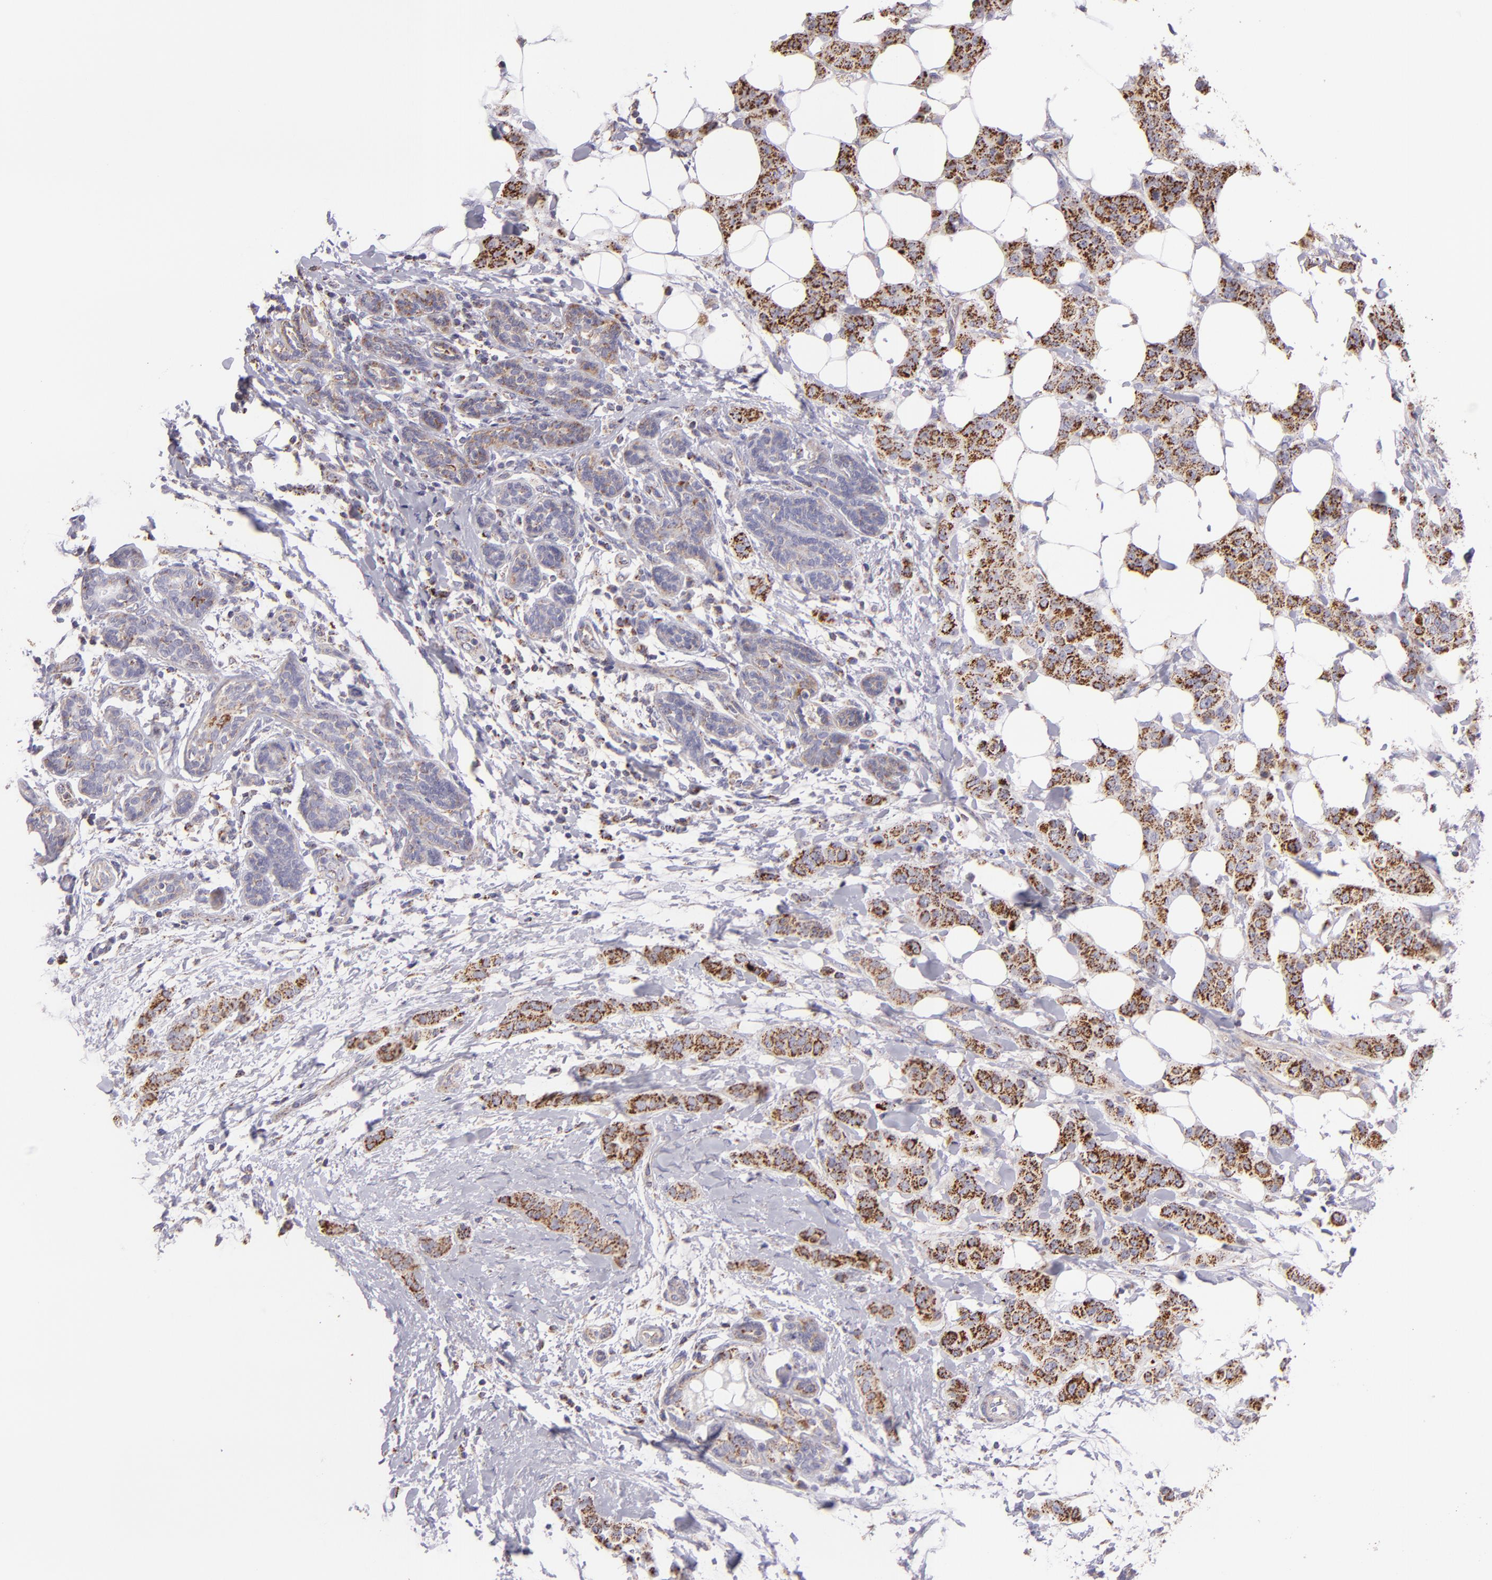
{"staining": {"intensity": "moderate", "quantity": ">75%", "location": "cytoplasmic/membranous"}, "tissue": "breast cancer", "cell_type": "Tumor cells", "image_type": "cancer", "snomed": [{"axis": "morphology", "description": "Duct carcinoma"}, {"axis": "topography", "description": "Breast"}], "caption": "Immunohistochemistry of human breast cancer (invasive ductal carcinoma) demonstrates medium levels of moderate cytoplasmic/membranous staining in approximately >75% of tumor cells.", "gene": "HSPD1", "patient": {"sex": "female", "age": 40}}